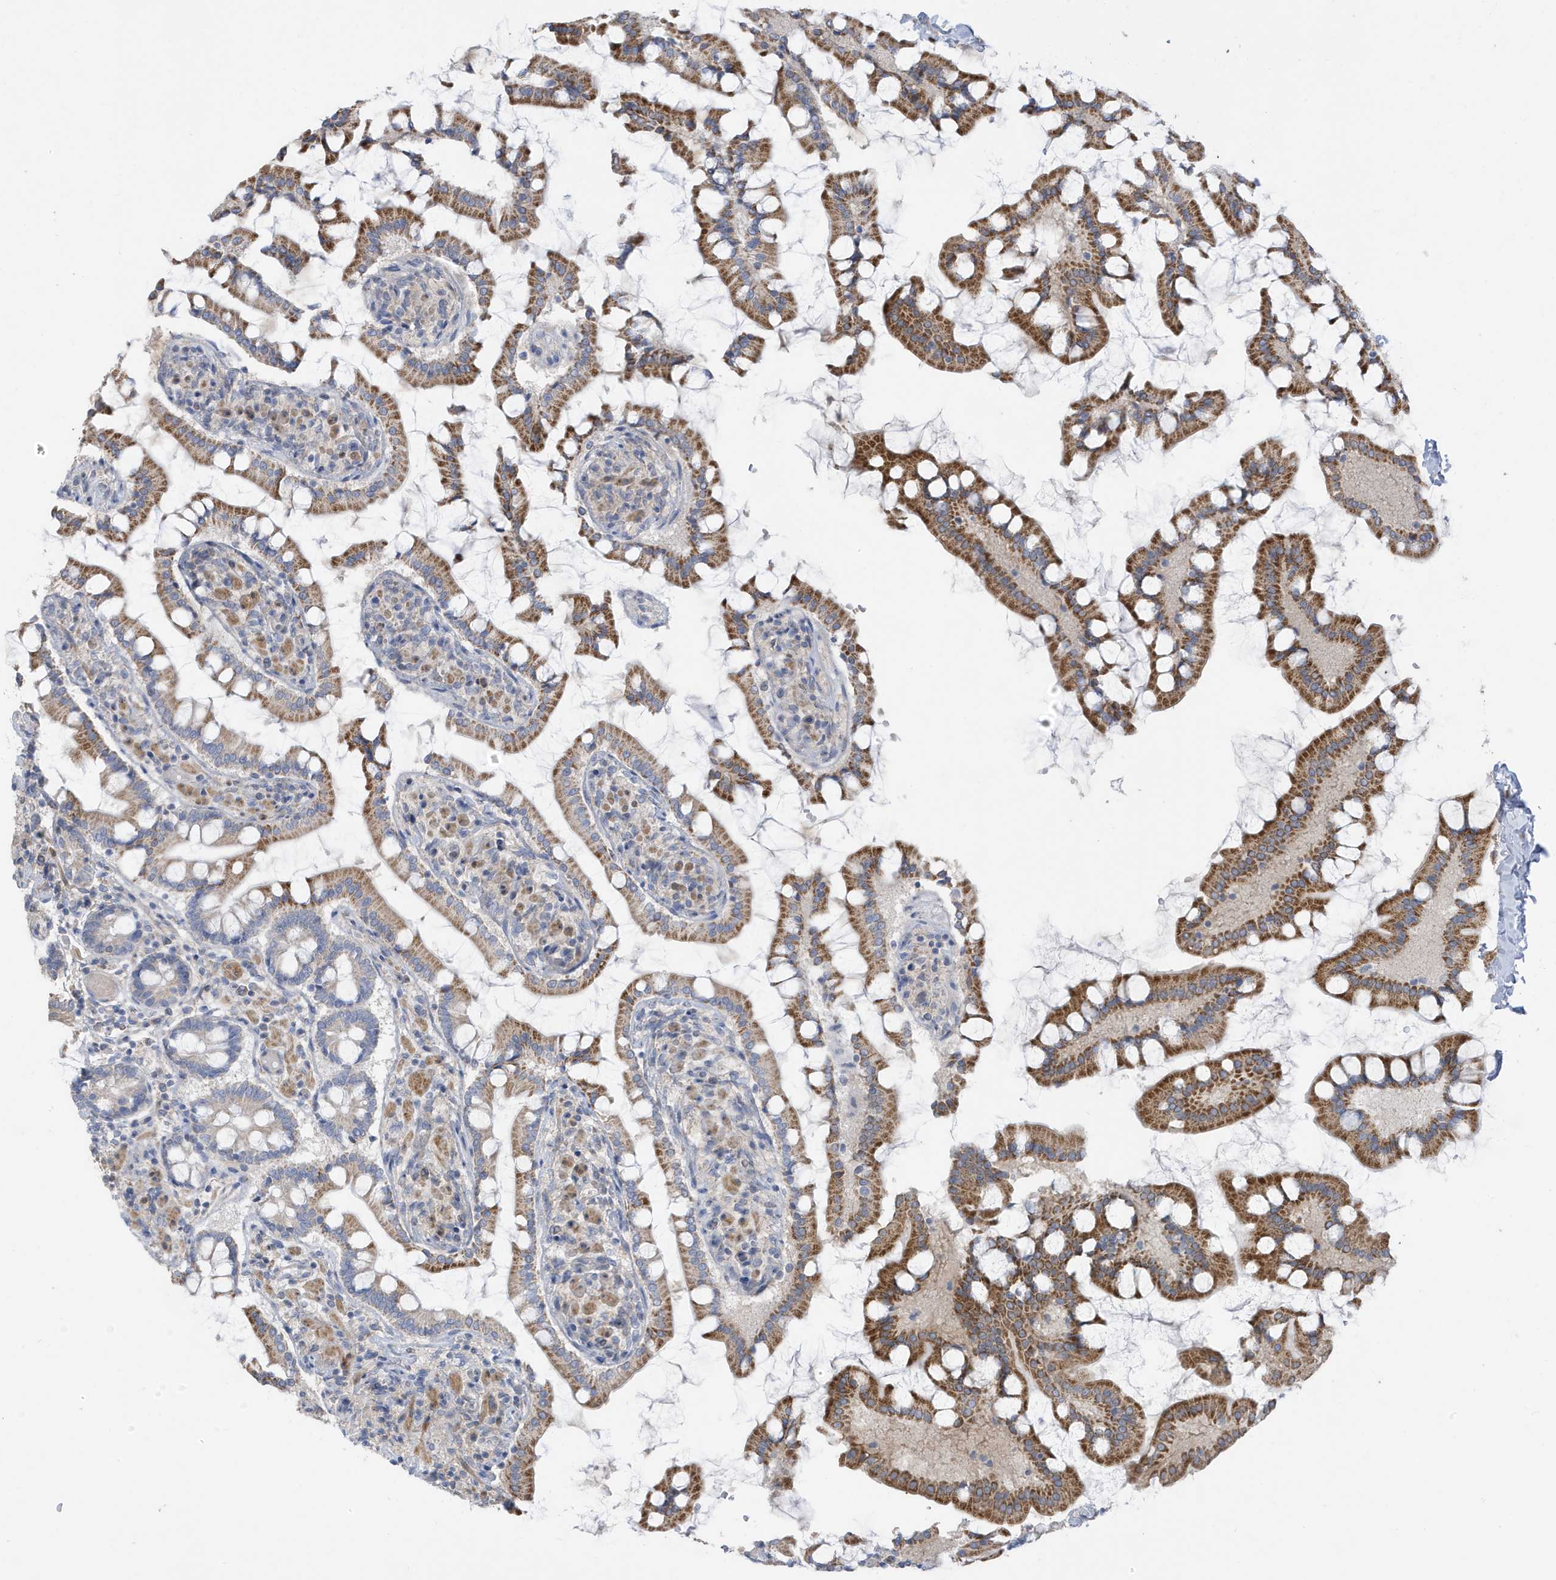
{"staining": {"intensity": "moderate", "quantity": "25%-75%", "location": "cytoplasmic/membranous"}, "tissue": "small intestine", "cell_type": "Glandular cells", "image_type": "normal", "snomed": [{"axis": "morphology", "description": "Normal tissue, NOS"}, {"axis": "topography", "description": "Small intestine"}], "caption": "IHC staining of normal small intestine, which exhibits medium levels of moderate cytoplasmic/membranous staining in about 25%-75% of glandular cells indicating moderate cytoplasmic/membranous protein staining. The staining was performed using DAB (brown) for protein detection and nuclei were counterstained in hematoxylin (blue).", "gene": "ATP13A5", "patient": {"sex": "male", "age": 41}}